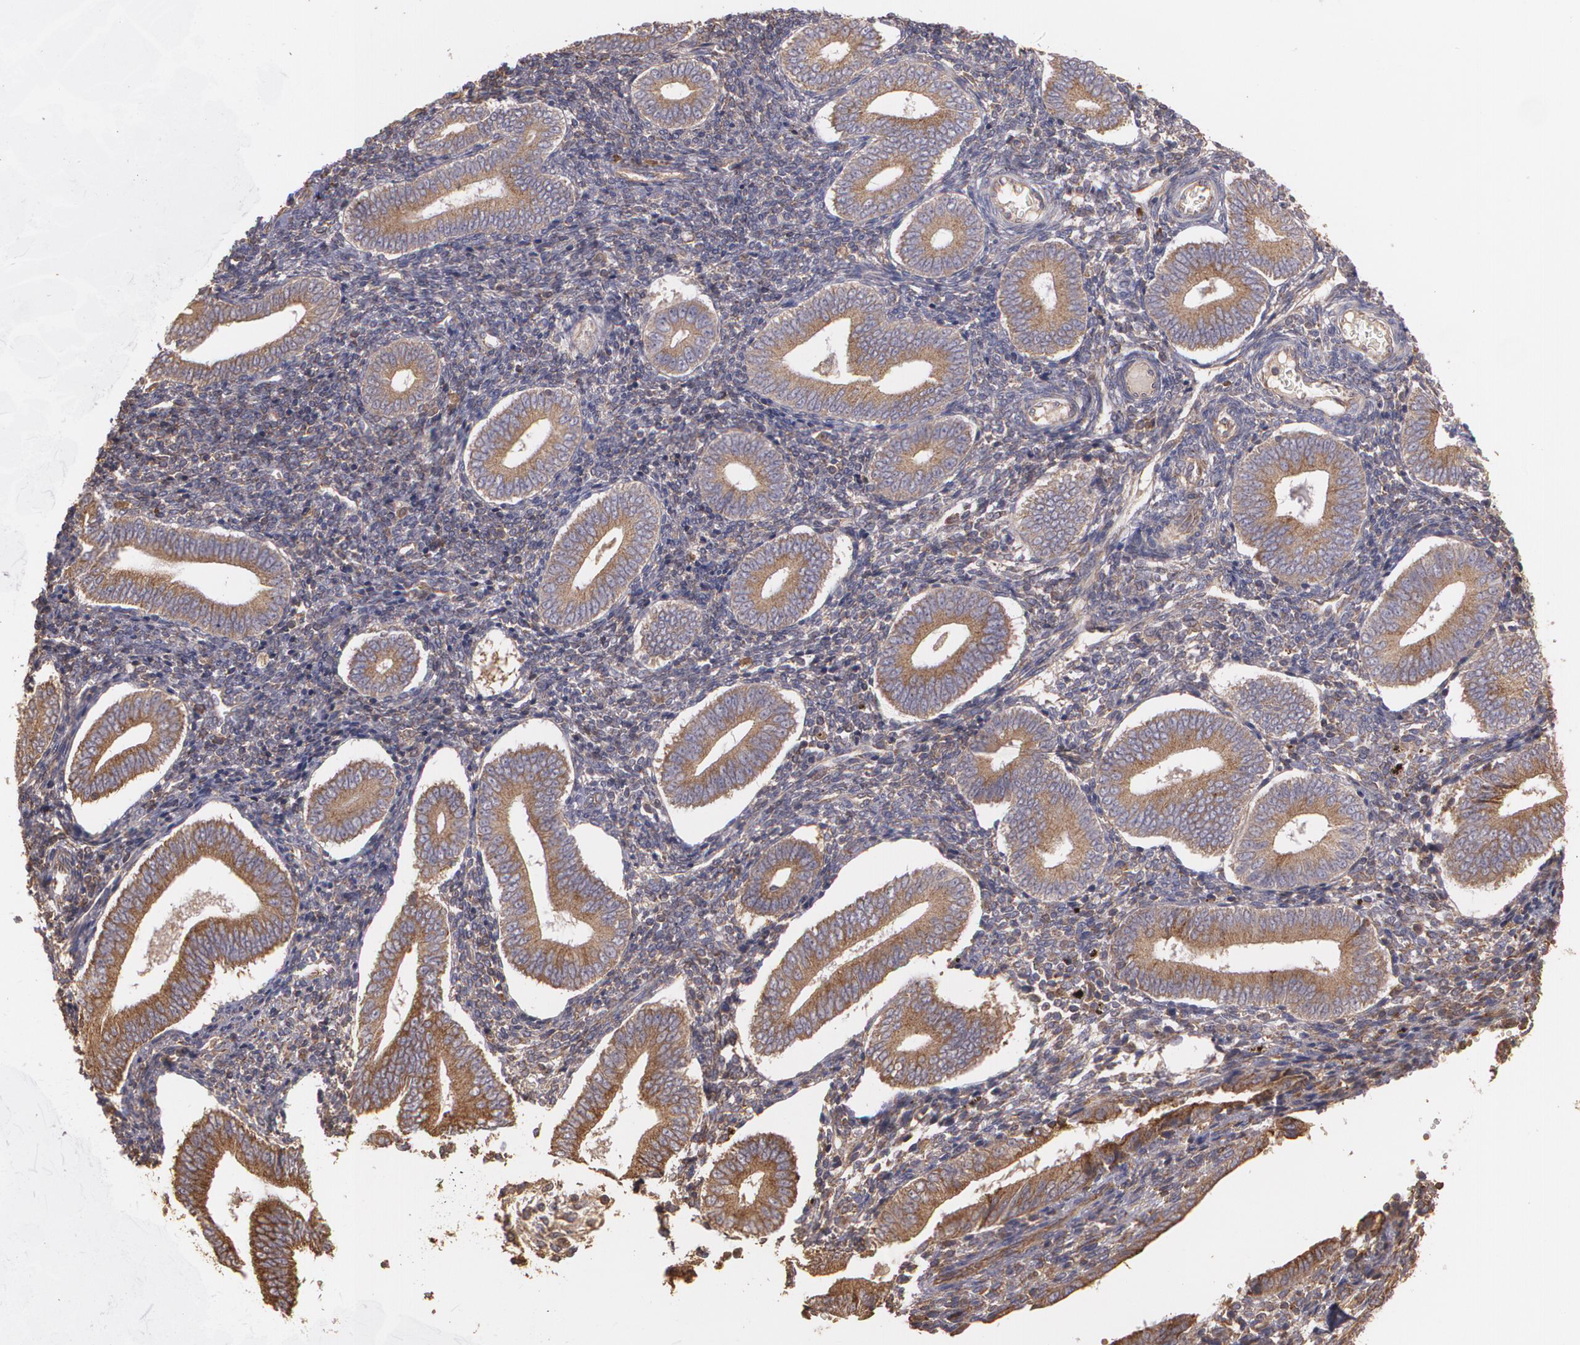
{"staining": {"intensity": "moderate", "quantity": "25%-75%", "location": "cytoplasmic/membranous"}, "tissue": "endometrium", "cell_type": "Cells in endometrial stroma", "image_type": "normal", "snomed": [{"axis": "morphology", "description": "Normal tissue, NOS"}, {"axis": "topography", "description": "Uterus"}, {"axis": "topography", "description": "Endometrium"}], "caption": "DAB (3,3'-diaminobenzidine) immunohistochemical staining of unremarkable human endometrium shows moderate cytoplasmic/membranous protein expression in about 25%-75% of cells in endometrial stroma. Nuclei are stained in blue.", "gene": "ECE1", "patient": {"sex": "female", "age": 33}}